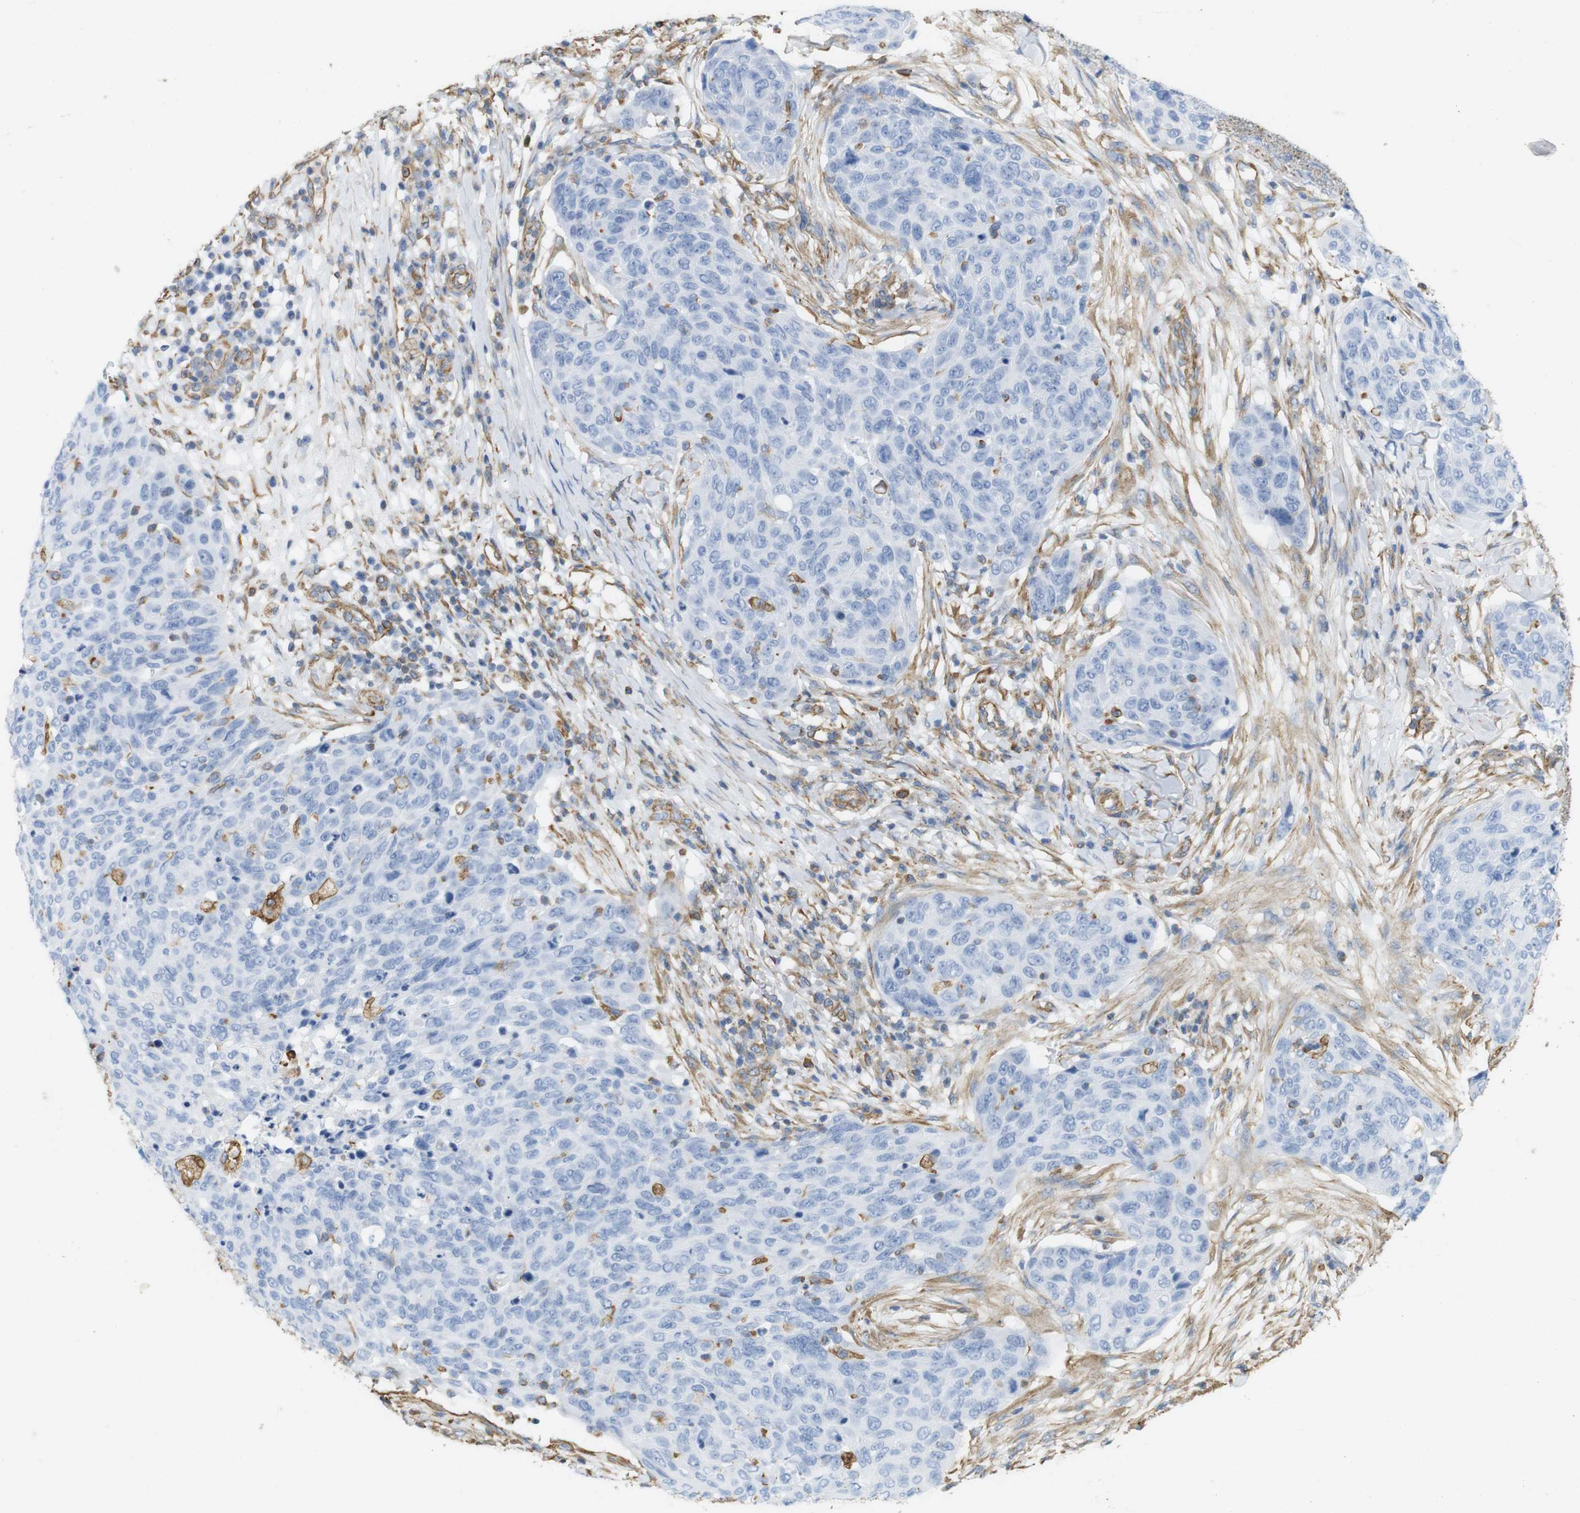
{"staining": {"intensity": "negative", "quantity": "none", "location": "none"}, "tissue": "skin cancer", "cell_type": "Tumor cells", "image_type": "cancer", "snomed": [{"axis": "morphology", "description": "Squamous cell carcinoma in situ, NOS"}, {"axis": "morphology", "description": "Squamous cell carcinoma, NOS"}, {"axis": "topography", "description": "Skin"}], "caption": "Skin cancer (squamous cell carcinoma in situ) was stained to show a protein in brown. There is no significant expression in tumor cells.", "gene": "MS4A10", "patient": {"sex": "male", "age": 93}}